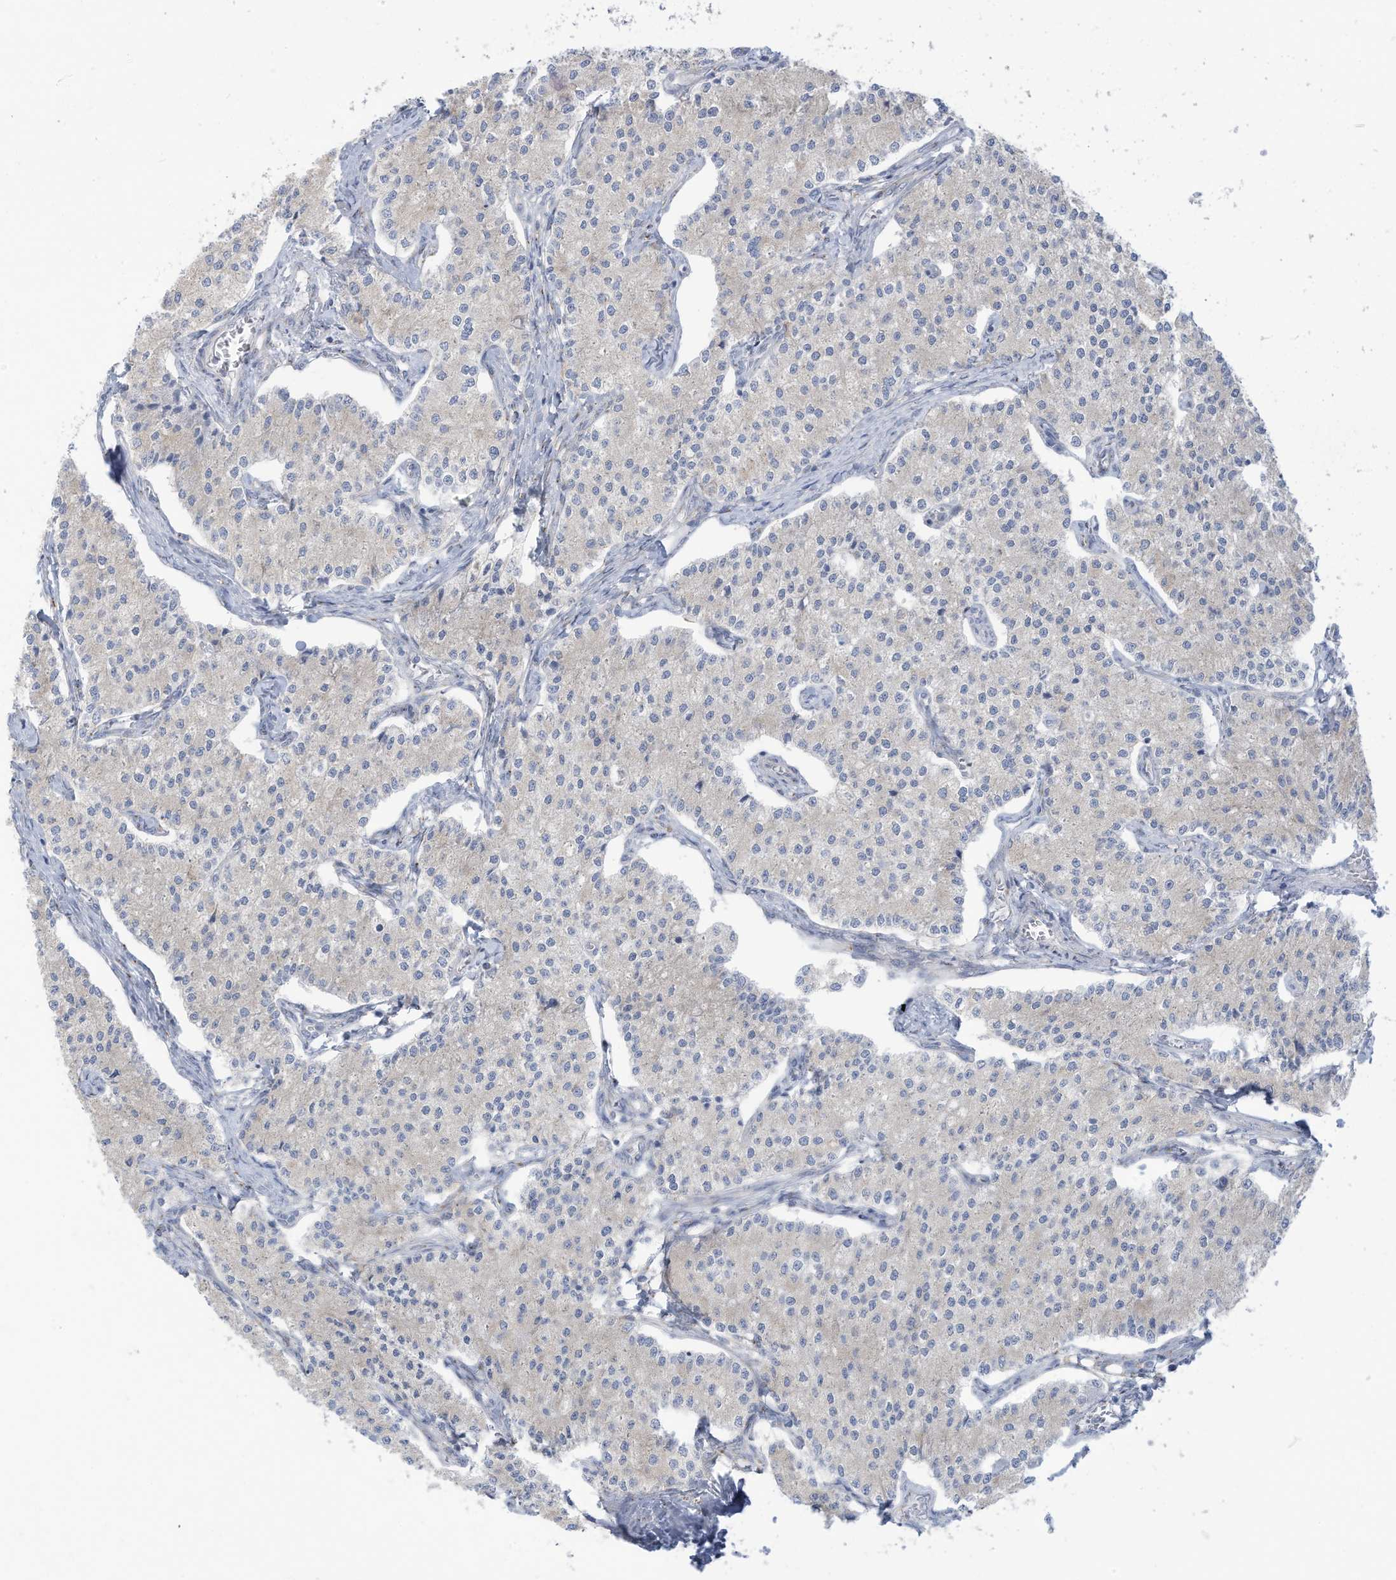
{"staining": {"intensity": "negative", "quantity": "none", "location": "none"}, "tissue": "carcinoid", "cell_type": "Tumor cells", "image_type": "cancer", "snomed": [{"axis": "morphology", "description": "Carcinoid, malignant, NOS"}, {"axis": "topography", "description": "Colon"}], "caption": "Carcinoid stained for a protein using immunohistochemistry (IHC) demonstrates no staining tumor cells.", "gene": "TRMT2B", "patient": {"sex": "female", "age": 52}}